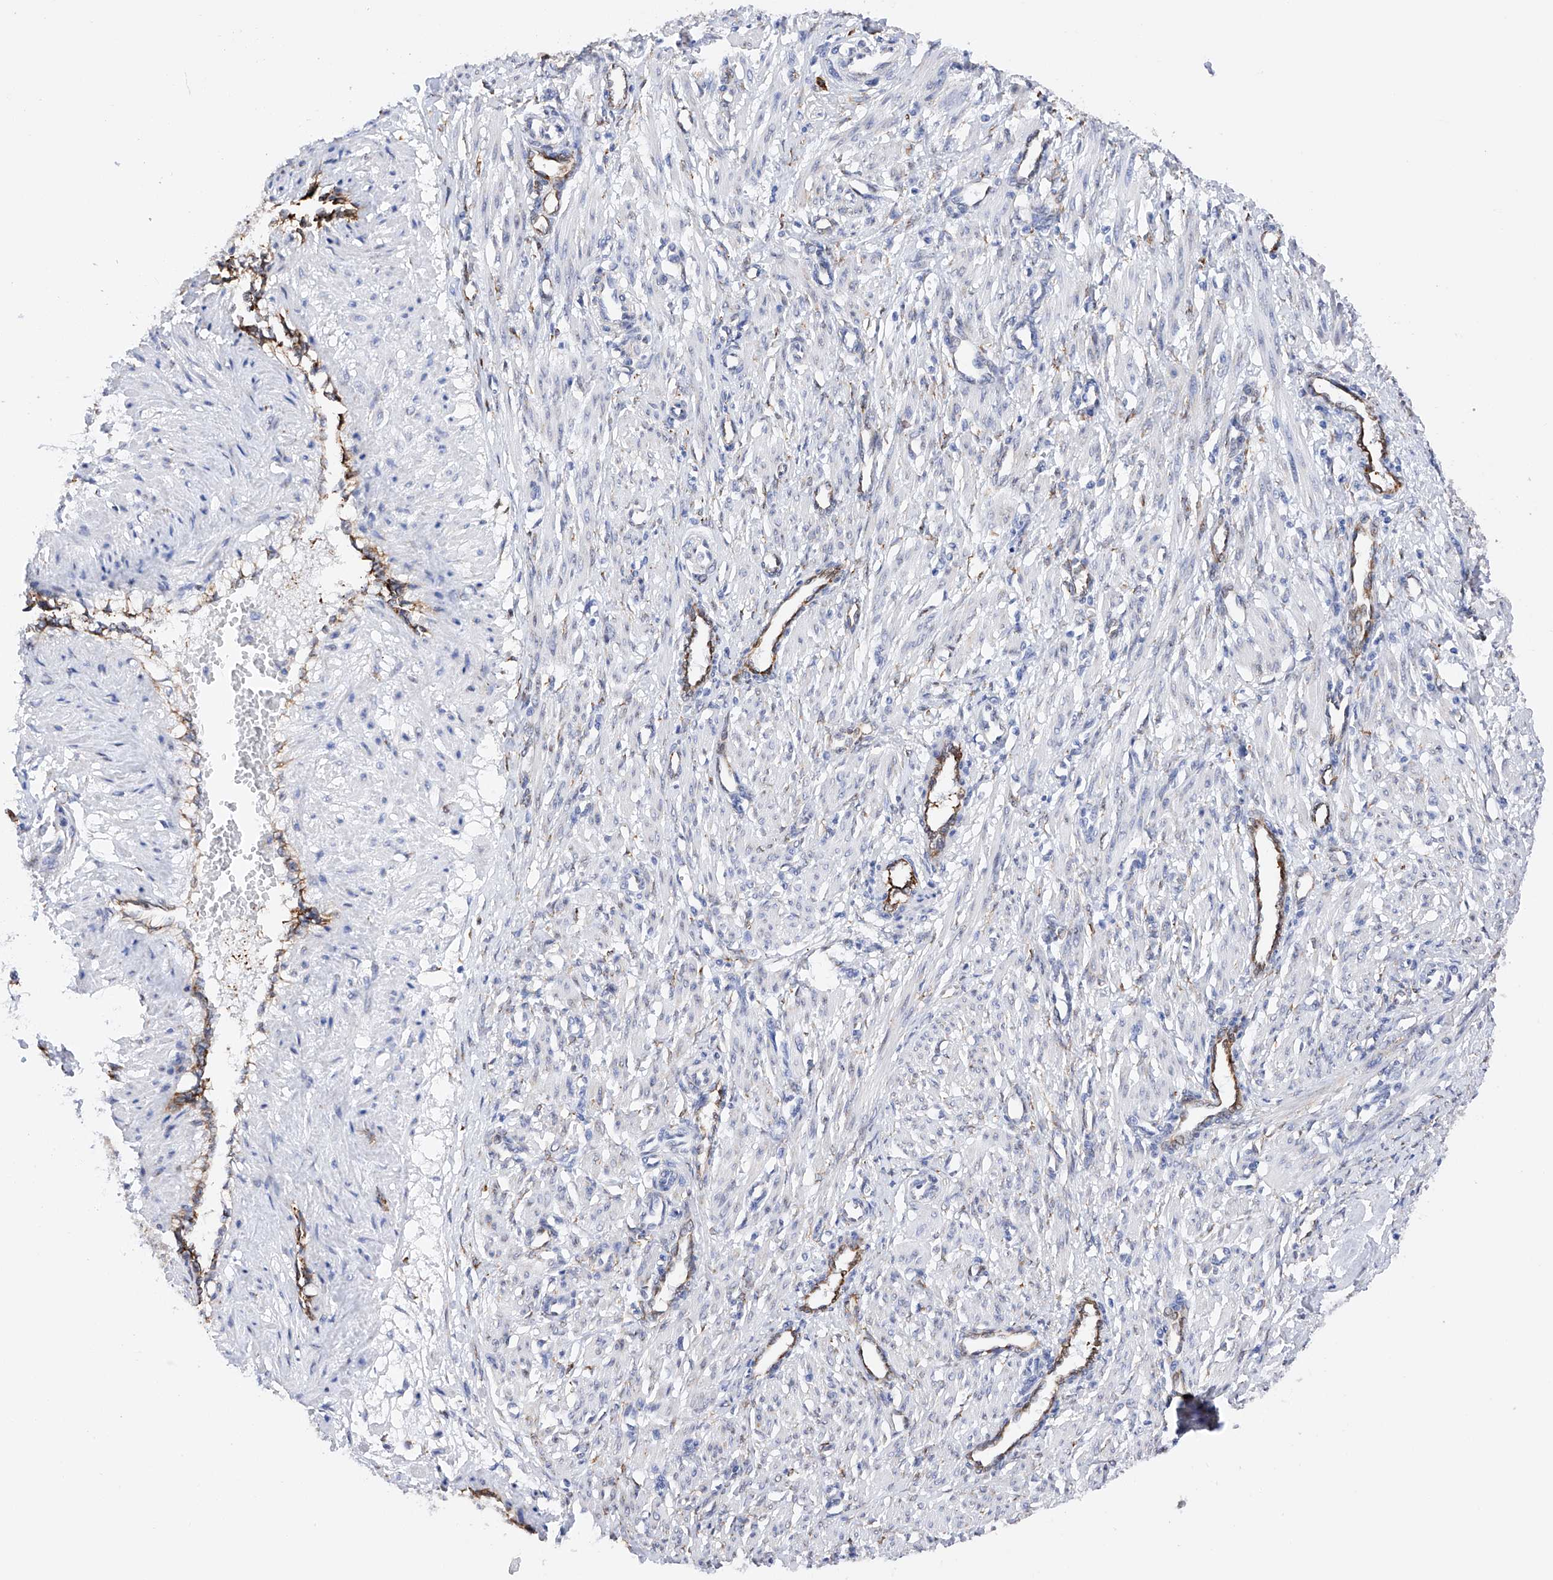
{"staining": {"intensity": "negative", "quantity": "none", "location": "none"}, "tissue": "smooth muscle", "cell_type": "Smooth muscle cells", "image_type": "normal", "snomed": [{"axis": "morphology", "description": "Normal tissue, NOS"}, {"axis": "topography", "description": "Endometrium"}], "caption": "A high-resolution micrograph shows immunohistochemistry (IHC) staining of normal smooth muscle, which displays no significant staining in smooth muscle cells.", "gene": "PDIA5", "patient": {"sex": "female", "age": 33}}